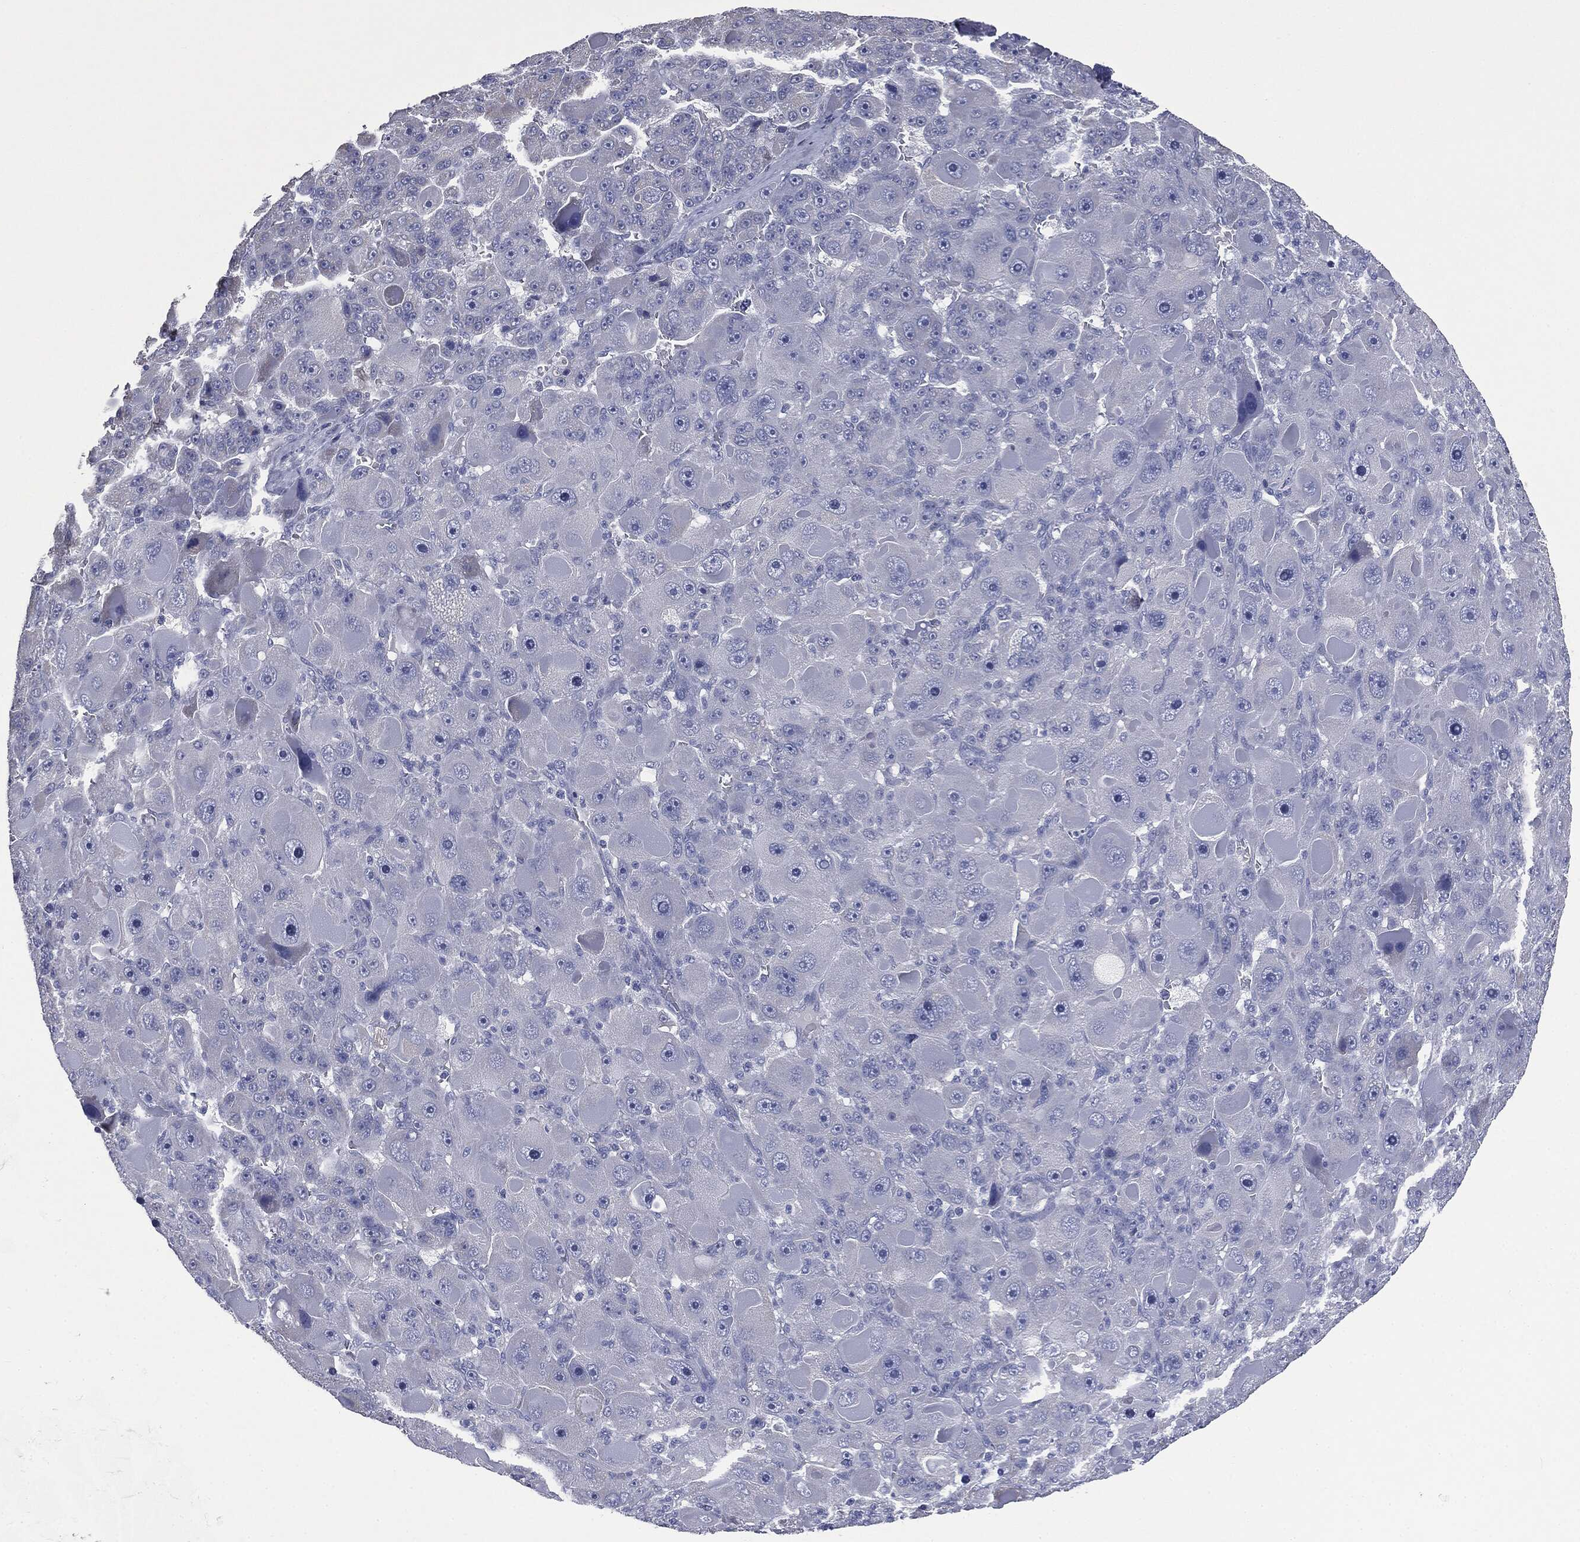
{"staining": {"intensity": "negative", "quantity": "none", "location": "none"}, "tissue": "liver cancer", "cell_type": "Tumor cells", "image_type": "cancer", "snomed": [{"axis": "morphology", "description": "Carcinoma, Hepatocellular, NOS"}, {"axis": "topography", "description": "Liver"}], "caption": "High magnification brightfield microscopy of liver hepatocellular carcinoma stained with DAB (brown) and counterstained with hematoxylin (blue): tumor cells show no significant staining.", "gene": "ATP2A1", "patient": {"sex": "male", "age": 76}}